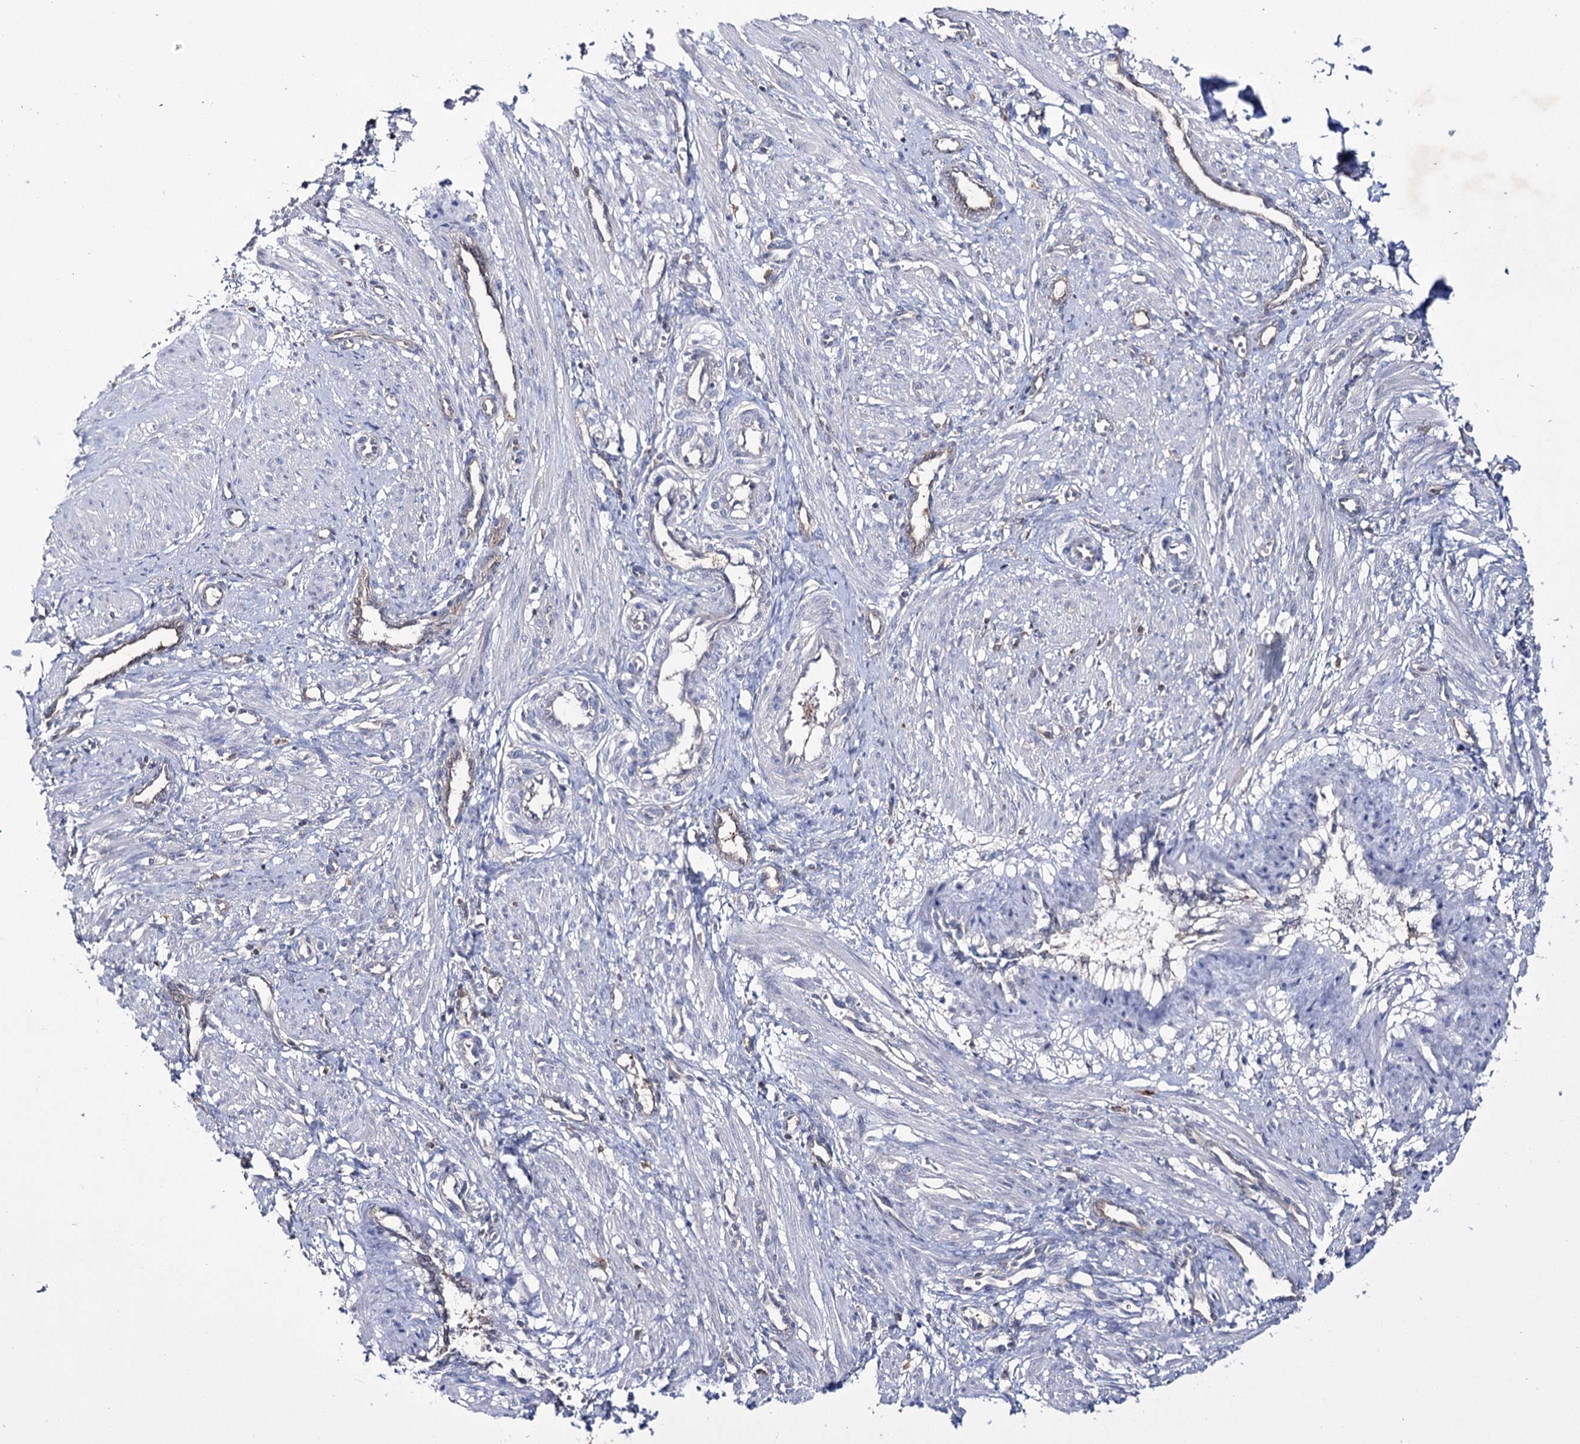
{"staining": {"intensity": "negative", "quantity": "none", "location": "none"}, "tissue": "smooth muscle", "cell_type": "Smooth muscle cells", "image_type": "normal", "snomed": [{"axis": "morphology", "description": "Normal tissue, NOS"}, {"axis": "topography", "description": "Endometrium"}], "caption": "The histopathology image reveals no significant staining in smooth muscle cells of smooth muscle.", "gene": "PTER", "patient": {"sex": "female", "age": 33}}